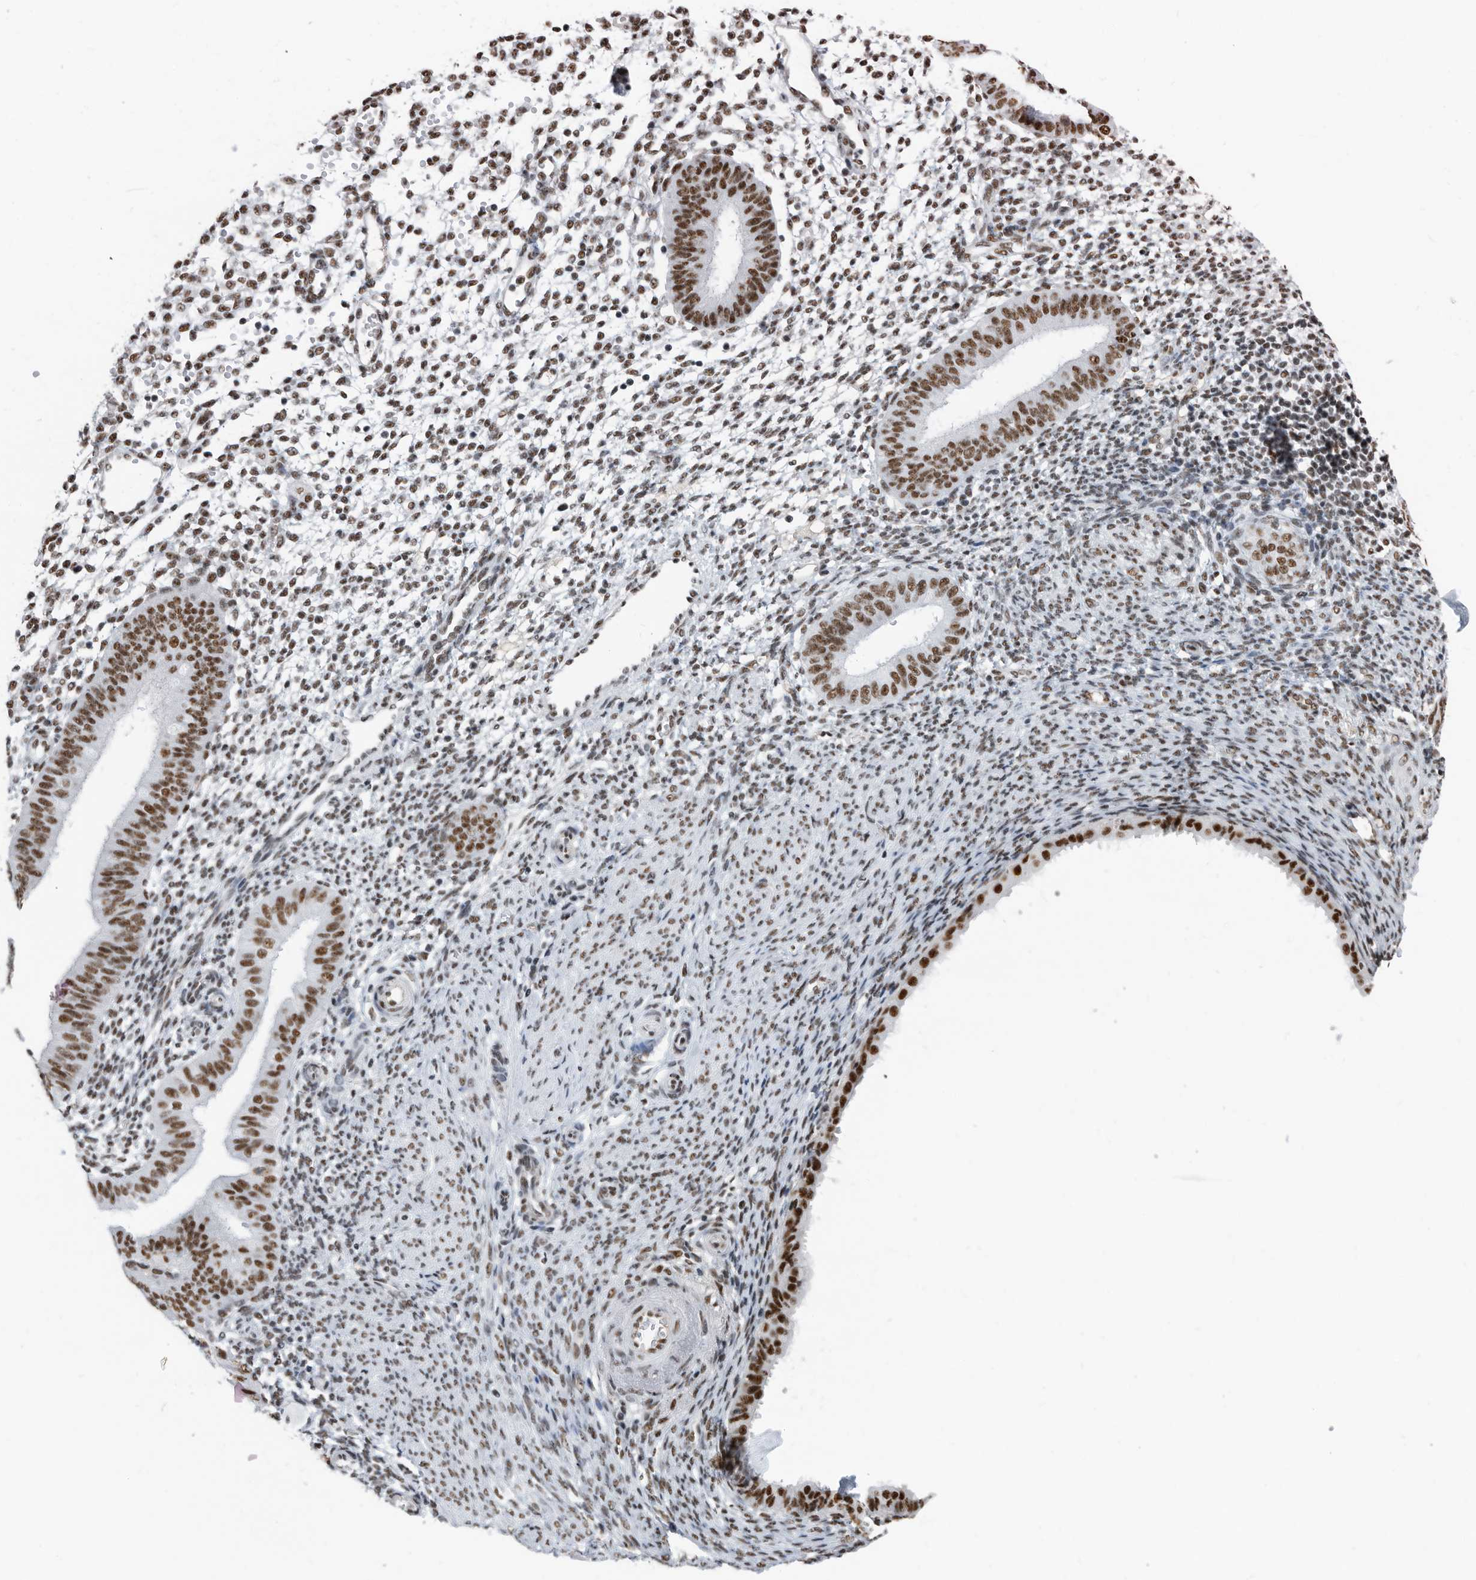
{"staining": {"intensity": "moderate", "quantity": "25%-75%", "location": "nuclear"}, "tissue": "endometrium", "cell_type": "Cells in endometrial stroma", "image_type": "normal", "snomed": [{"axis": "morphology", "description": "Normal tissue, NOS"}, {"axis": "topography", "description": "Uterus"}, {"axis": "topography", "description": "Endometrium"}], "caption": "The histopathology image exhibits staining of normal endometrium, revealing moderate nuclear protein staining (brown color) within cells in endometrial stroma. (IHC, brightfield microscopy, high magnification).", "gene": "SF3A1", "patient": {"sex": "female", "age": 48}}